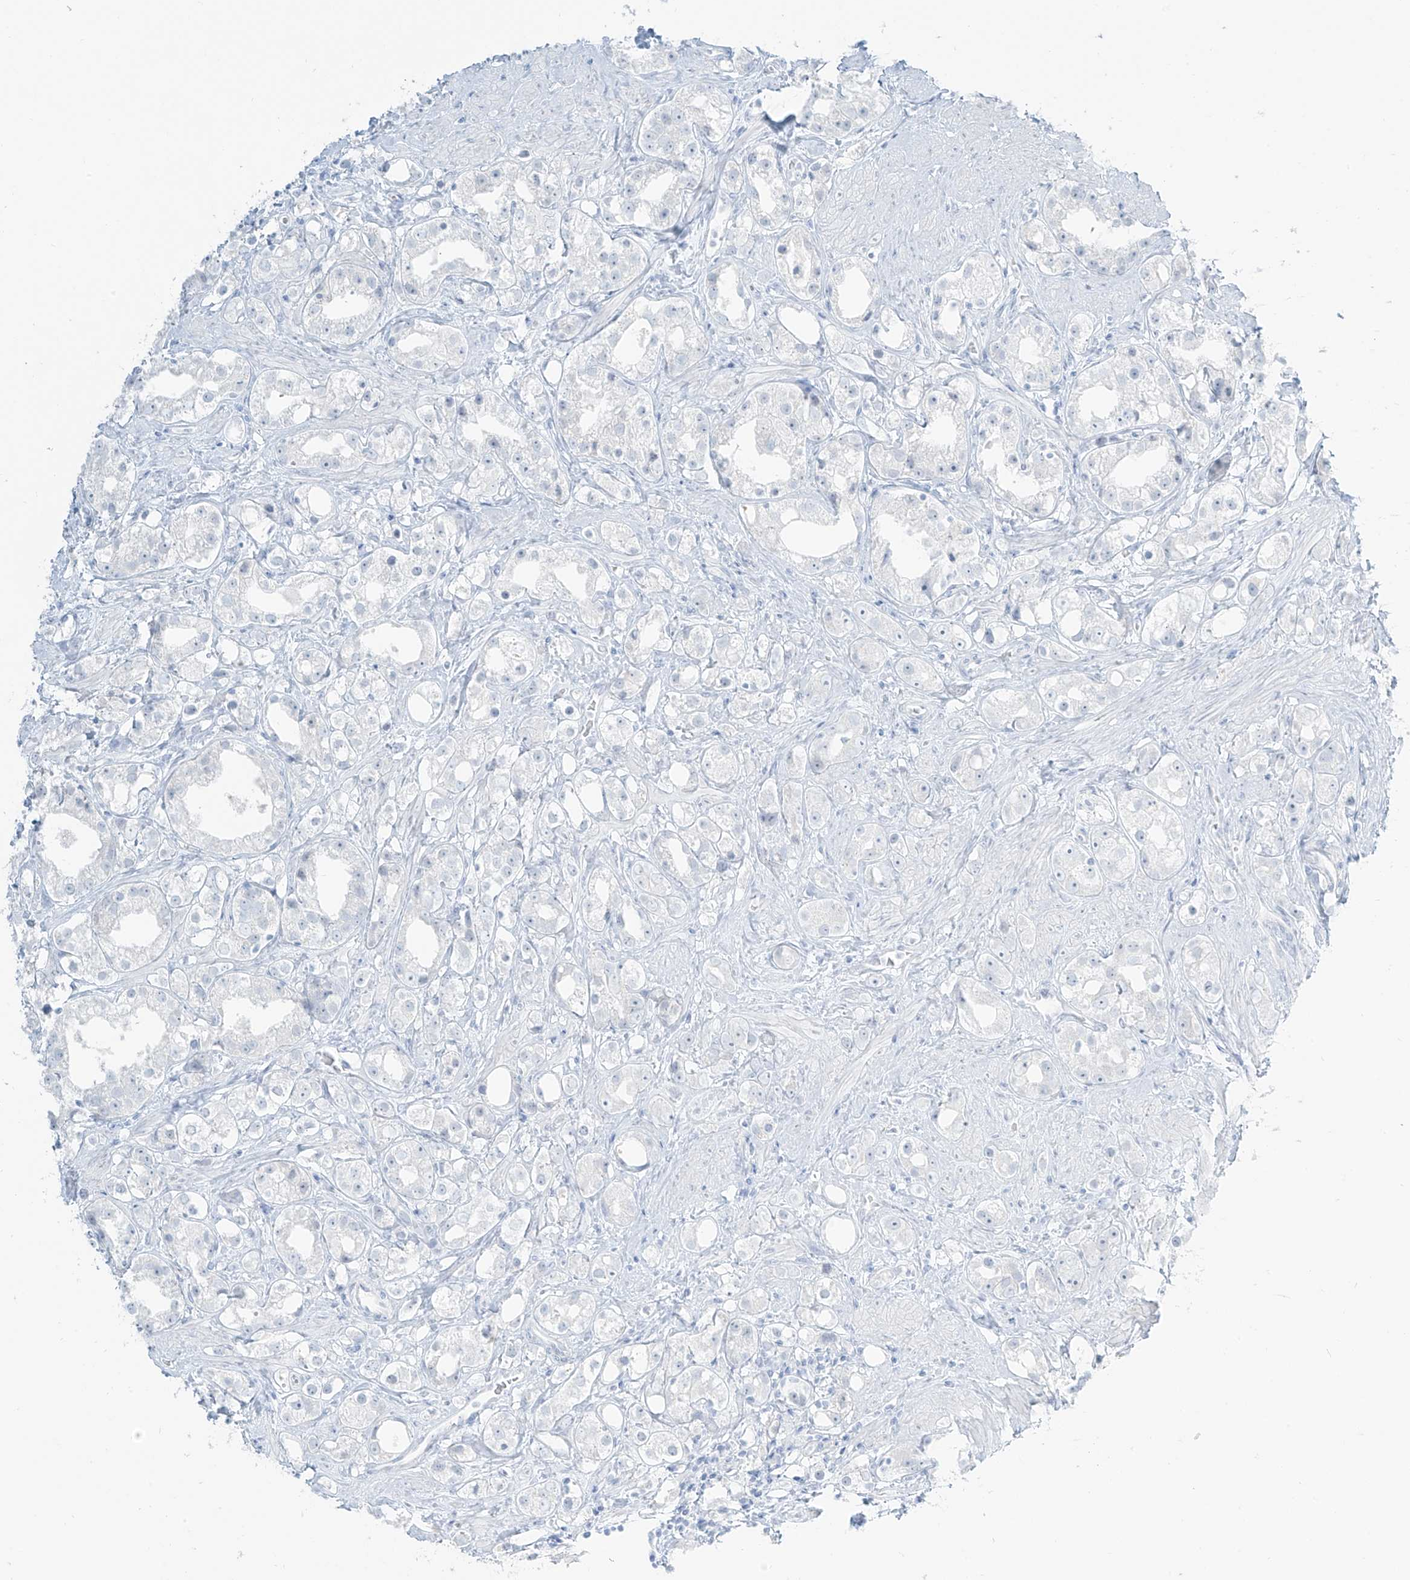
{"staining": {"intensity": "negative", "quantity": "none", "location": "none"}, "tissue": "prostate cancer", "cell_type": "Tumor cells", "image_type": "cancer", "snomed": [{"axis": "morphology", "description": "Adenocarcinoma, NOS"}, {"axis": "topography", "description": "Prostate"}], "caption": "DAB (3,3'-diaminobenzidine) immunohistochemical staining of human prostate adenocarcinoma demonstrates no significant staining in tumor cells.", "gene": "PRDM6", "patient": {"sex": "male", "age": 79}}